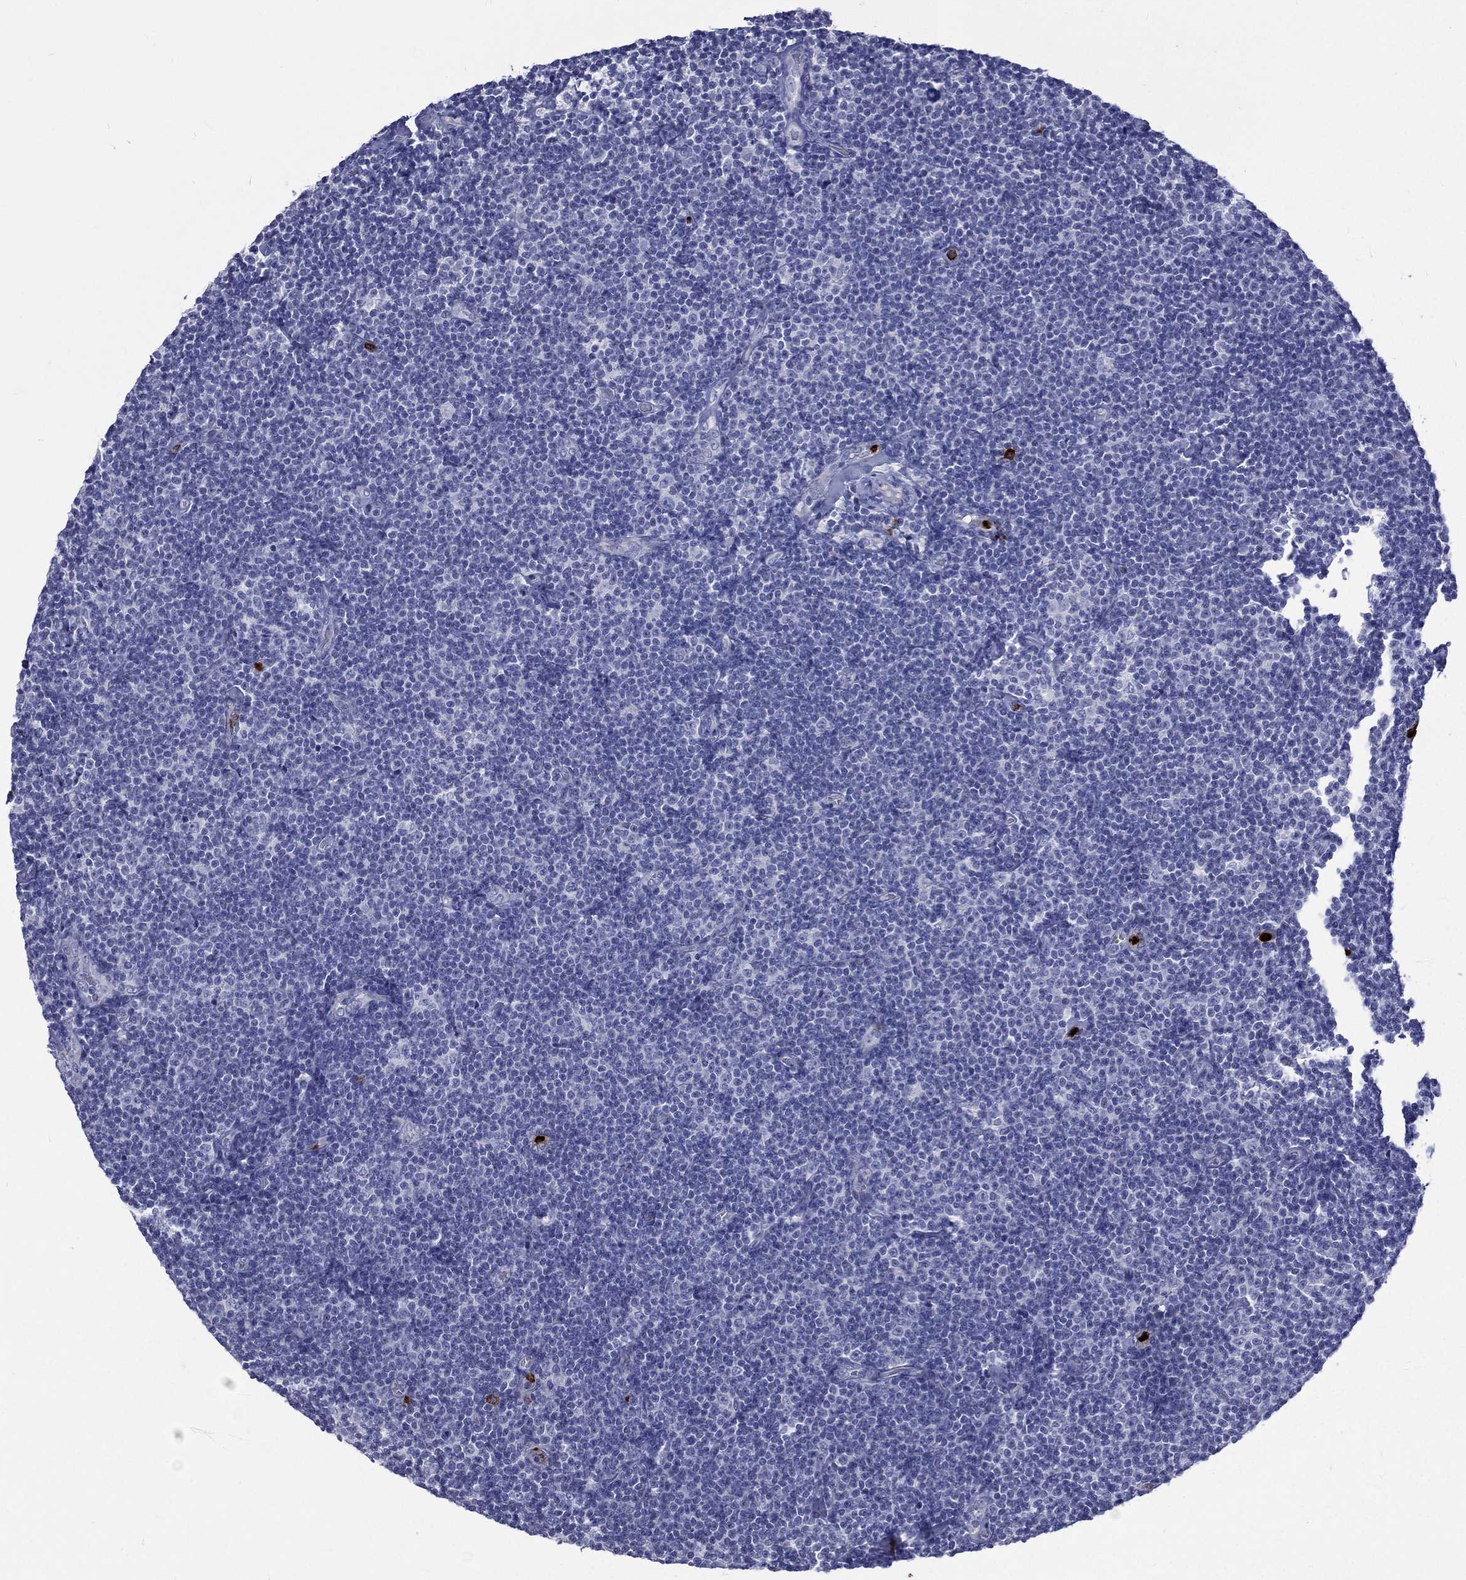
{"staining": {"intensity": "negative", "quantity": "none", "location": "none"}, "tissue": "lymphoma", "cell_type": "Tumor cells", "image_type": "cancer", "snomed": [{"axis": "morphology", "description": "Malignant lymphoma, non-Hodgkin's type, Low grade"}, {"axis": "topography", "description": "Lymph node"}], "caption": "Immunohistochemistry (IHC) of malignant lymphoma, non-Hodgkin's type (low-grade) reveals no expression in tumor cells.", "gene": "ELANE", "patient": {"sex": "male", "age": 81}}